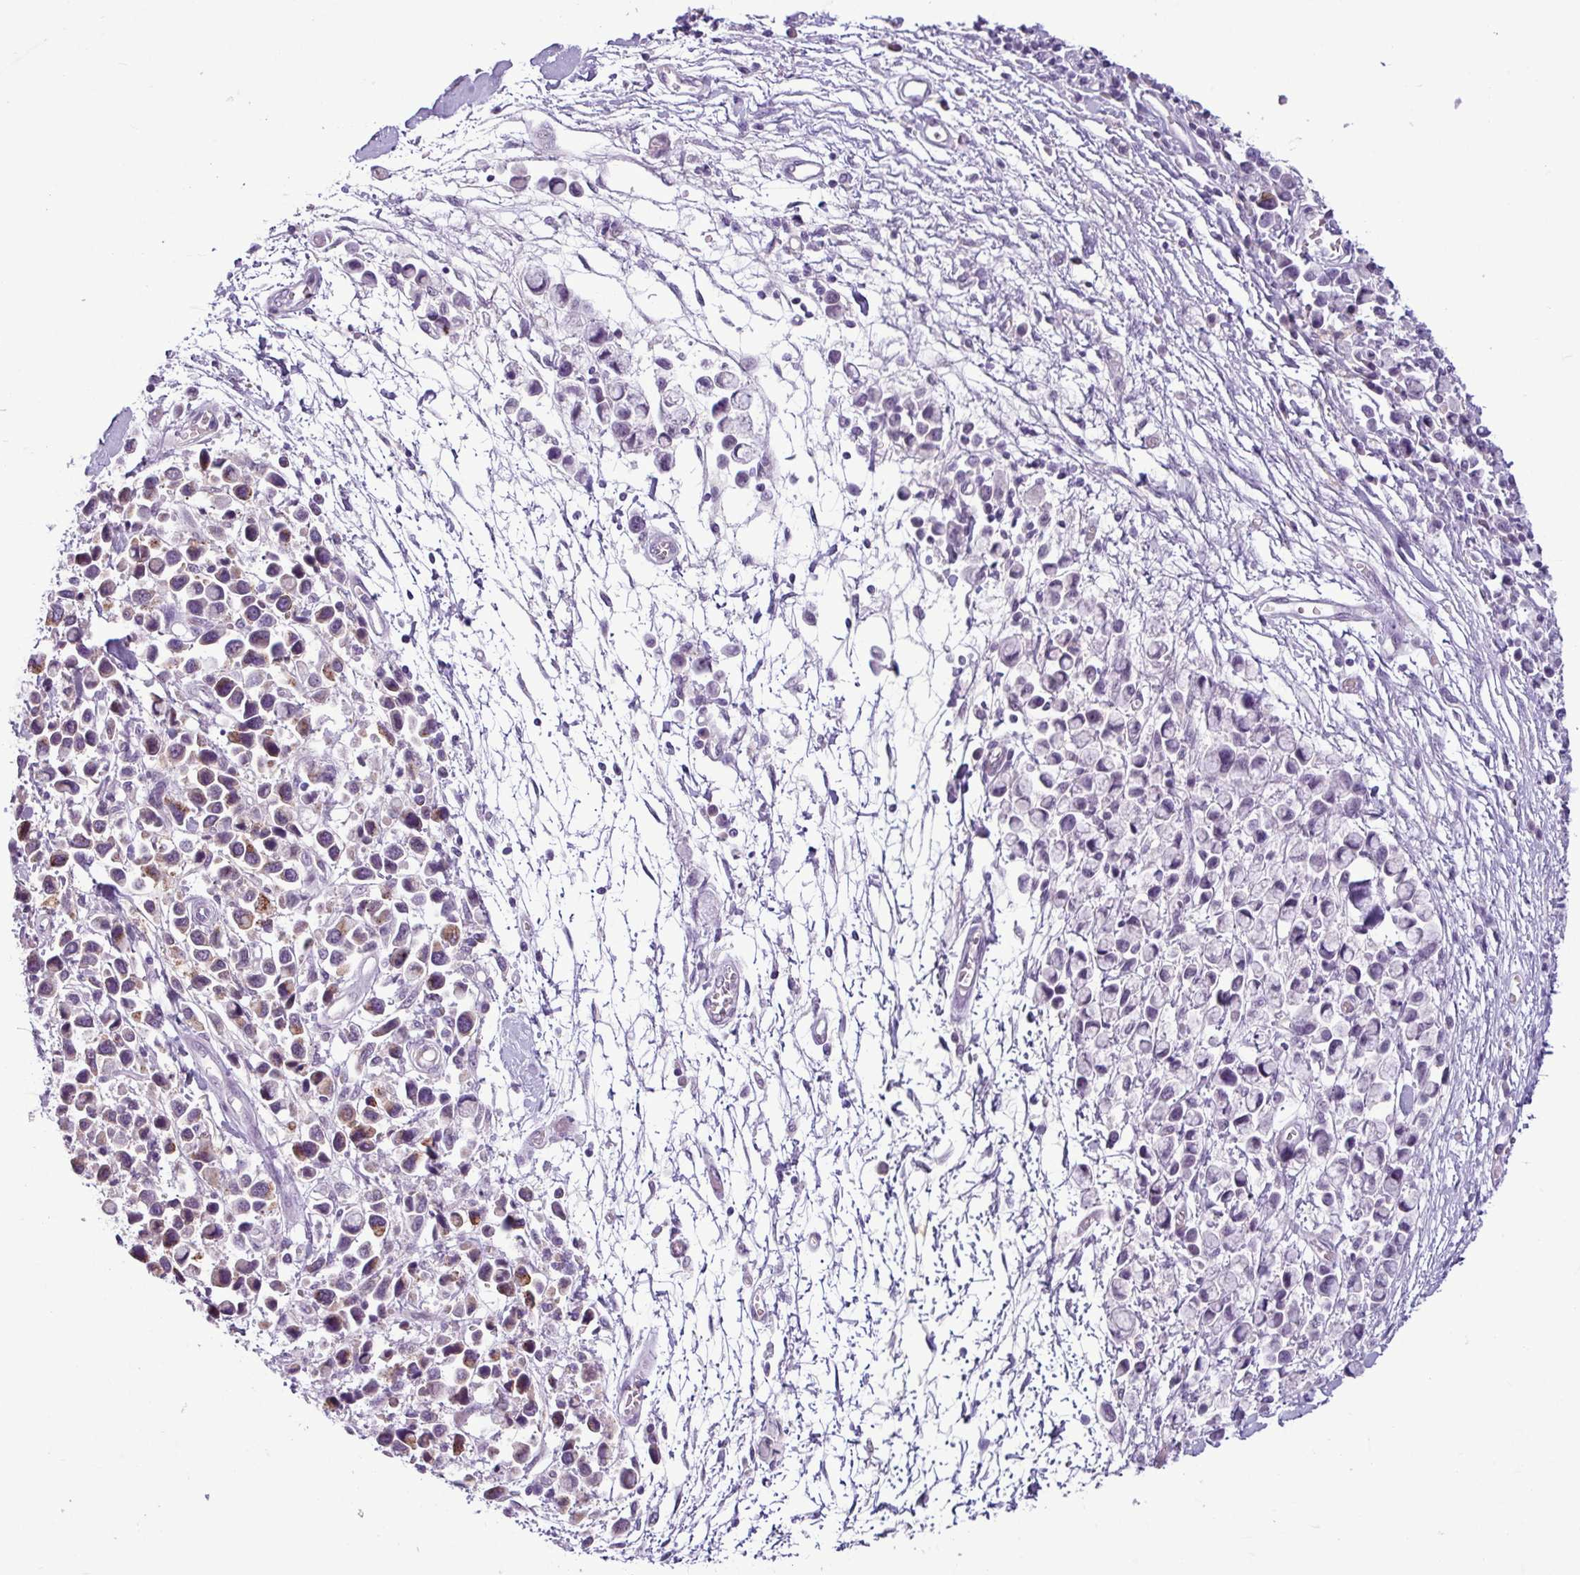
{"staining": {"intensity": "weak", "quantity": "25%-75%", "location": "cytoplasmic/membranous"}, "tissue": "stomach cancer", "cell_type": "Tumor cells", "image_type": "cancer", "snomed": [{"axis": "morphology", "description": "Adenocarcinoma, NOS"}, {"axis": "topography", "description": "Stomach"}], "caption": "Protein analysis of adenocarcinoma (stomach) tissue displays weak cytoplasmic/membranous expression in approximately 25%-75% of tumor cells.", "gene": "C9orf24", "patient": {"sex": "female", "age": 81}}